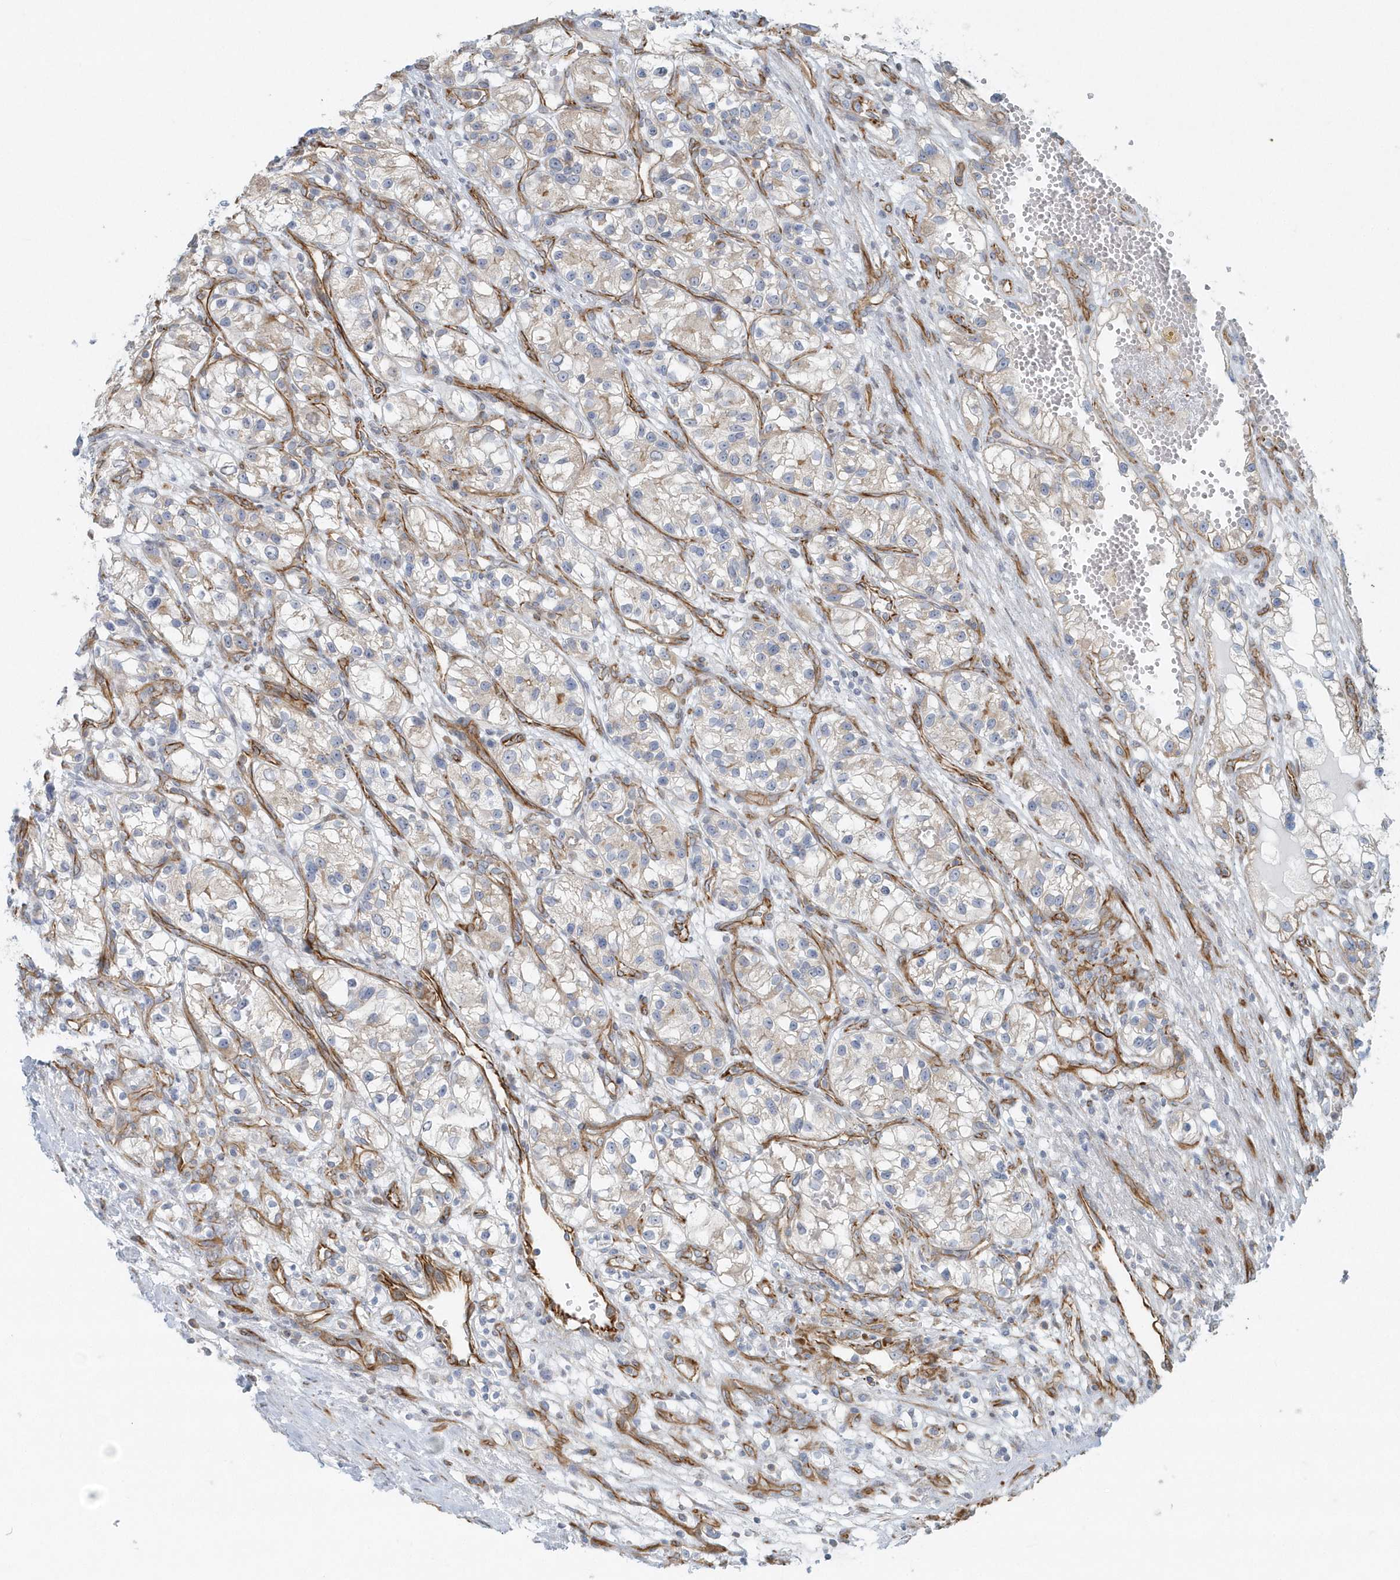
{"staining": {"intensity": "weak", "quantity": "<25%", "location": "cytoplasmic/membranous"}, "tissue": "renal cancer", "cell_type": "Tumor cells", "image_type": "cancer", "snomed": [{"axis": "morphology", "description": "Adenocarcinoma, NOS"}, {"axis": "topography", "description": "Kidney"}], "caption": "This histopathology image is of renal cancer stained with IHC to label a protein in brown with the nuclei are counter-stained blue. There is no staining in tumor cells.", "gene": "GPR152", "patient": {"sex": "female", "age": 57}}